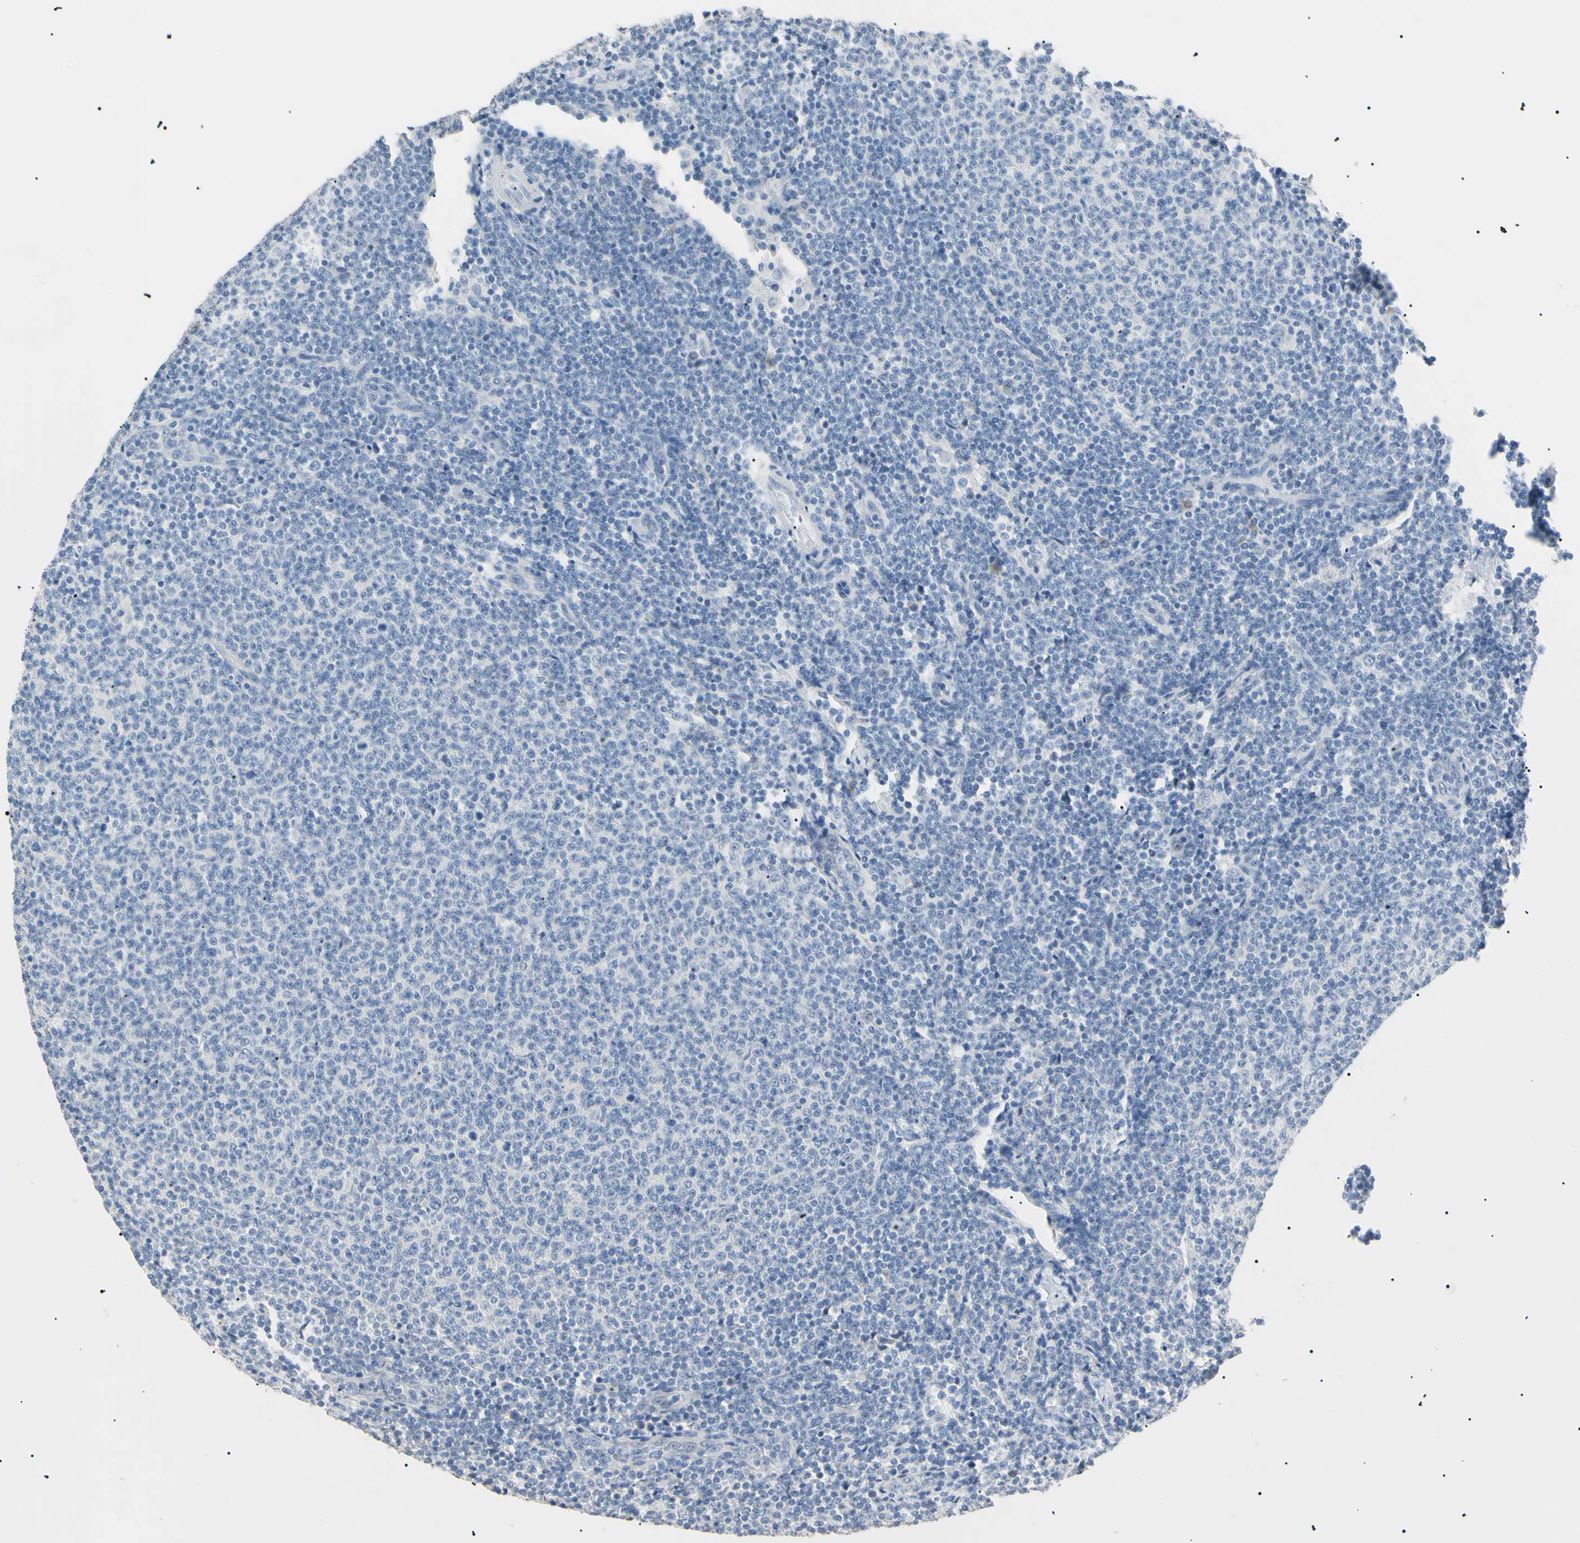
{"staining": {"intensity": "negative", "quantity": "none", "location": "none"}, "tissue": "lymphoma", "cell_type": "Tumor cells", "image_type": "cancer", "snomed": [{"axis": "morphology", "description": "Malignant lymphoma, non-Hodgkin's type, Low grade"}, {"axis": "topography", "description": "Lymph node"}], "caption": "This photomicrograph is of low-grade malignant lymphoma, non-Hodgkin's type stained with IHC to label a protein in brown with the nuclei are counter-stained blue. There is no expression in tumor cells. Brightfield microscopy of IHC stained with DAB (3,3'-diaminobenzidine) (brown) and hematoxylin (blue), captured at high magnification.", "gene": "CGB3", "patient": {"sex": "male", "age": 66}}